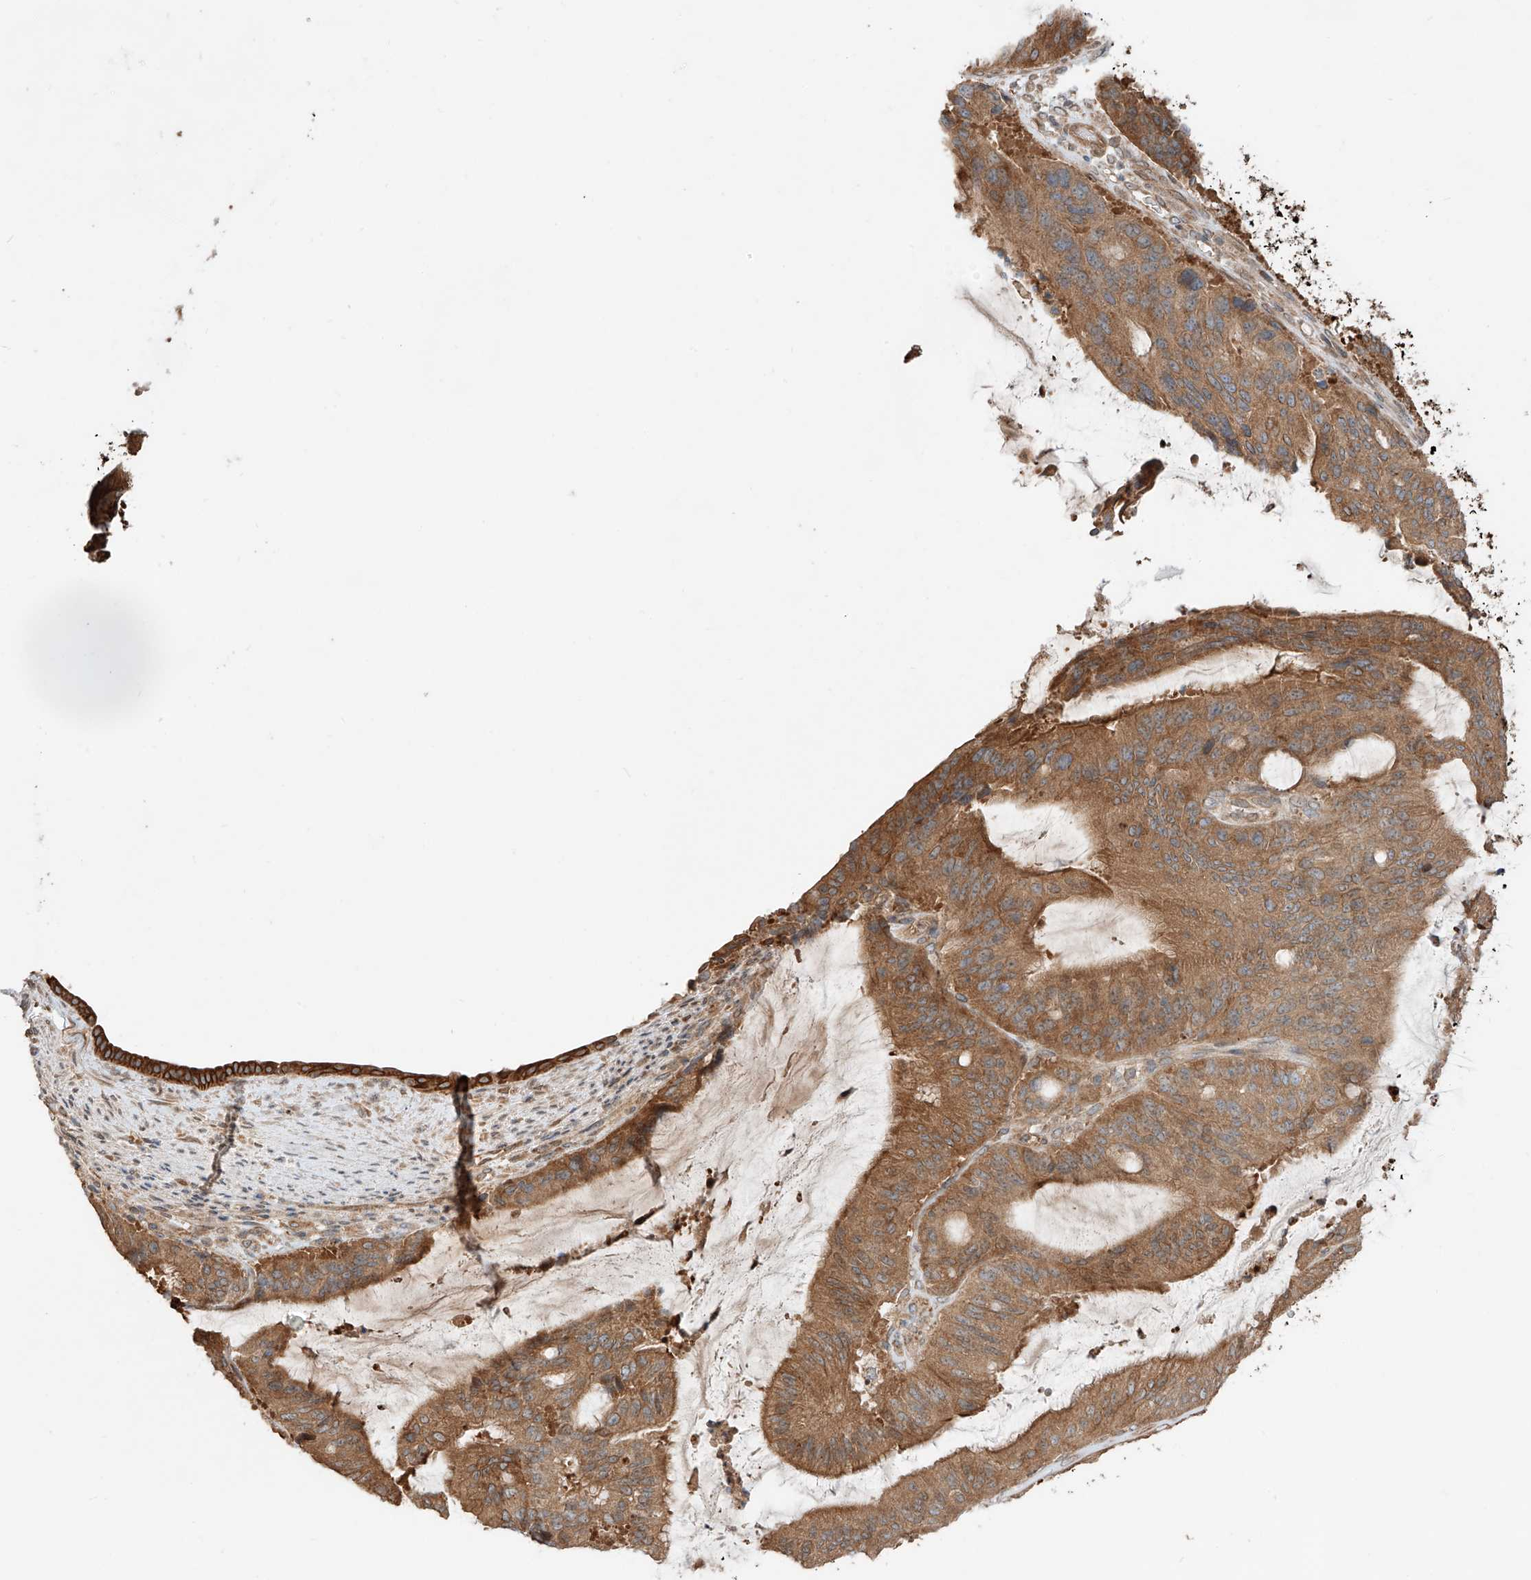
{"staining": {"intensity": "moderate", "quantity": ">75%", "location": "cytoplasmic/membranous"}, "tissue": "liver cancer", "cell_type": "Tumor cells", "image_type": "cancer", "snomed": [{"axis": "morphology", "description": "Normal tissue, NOS"}, {"axis": "morphology", "description": "Cholangiocarcinoma"}, {"axis": "topography", "description": "Liver"}, {"axis": "topography", "description": "Peripheral nerve tissue"}], "caption": "Protein staining of cholangiocarcinoma (liver) tissue demonstrates moderate cytoplasmic/membranous positivity in approximately >75% of tumor cells.", "gene": "CEP162", "patient": {"sex": "female", "age": 73}}